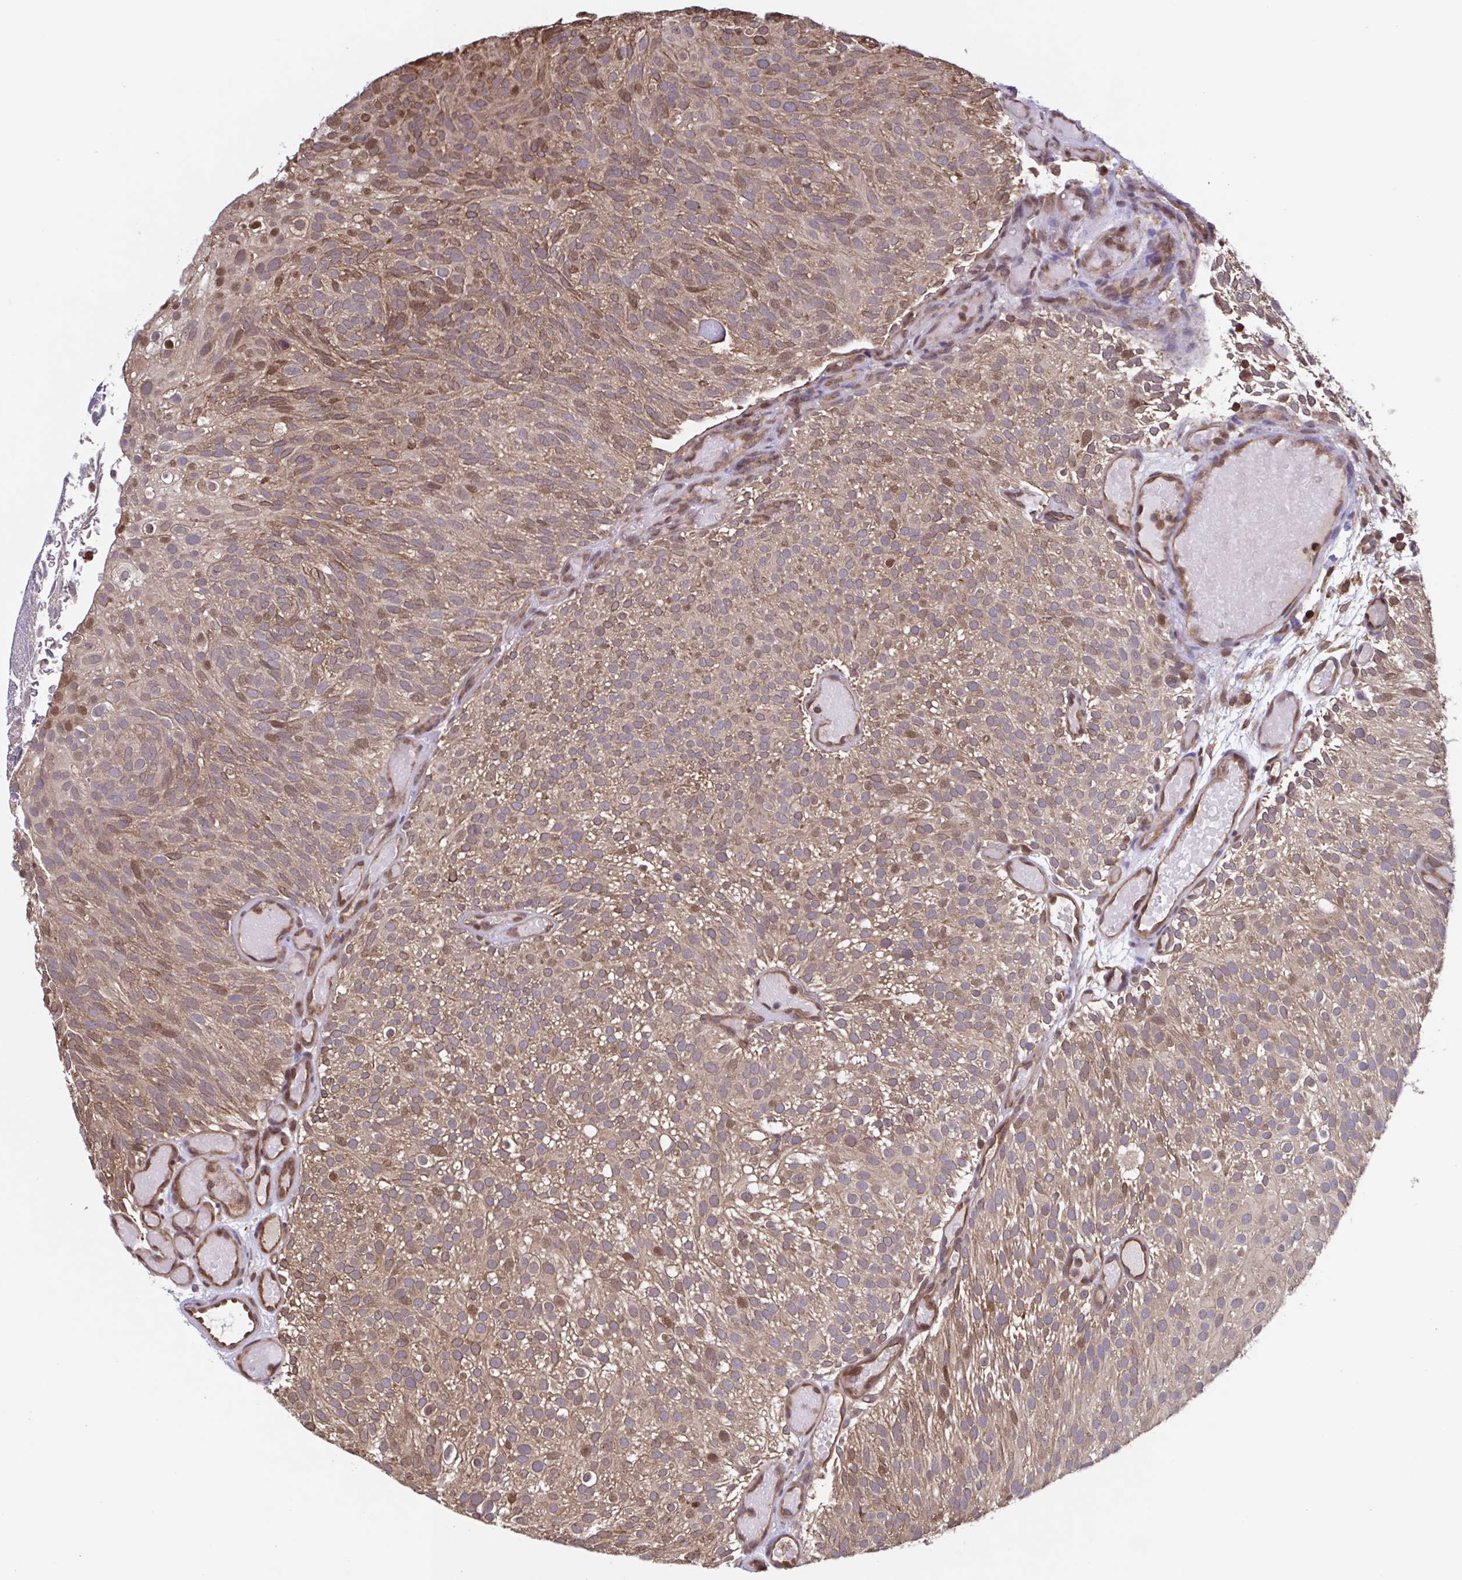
{"staining": {"intensity": "moderate", "quantity": ">75%", "location": "cytoplasmic/membranous,nuclear"}, "tissue": "urothelial cancer", "cell_type": "Tumor cells", "image_type": "cancer", "snomed": [{"axis": "morphology", "description": "Urothelial carcinoma, Low grade"}, {"axis": "topography", "description": "Urinary bladder"}], "caption": "A brown stain labels moderate cytoplasmic/membranous and nuclear expression of a protein in urothelial carcinoma (low-grade) tumor cells. The staining is performed using DAB brown chromogen to label protein expression. The nuclei are counter-stained blue using hematoxylin.", "gene": "SEC63", "patient": {"sex": "male", "age": 78}}